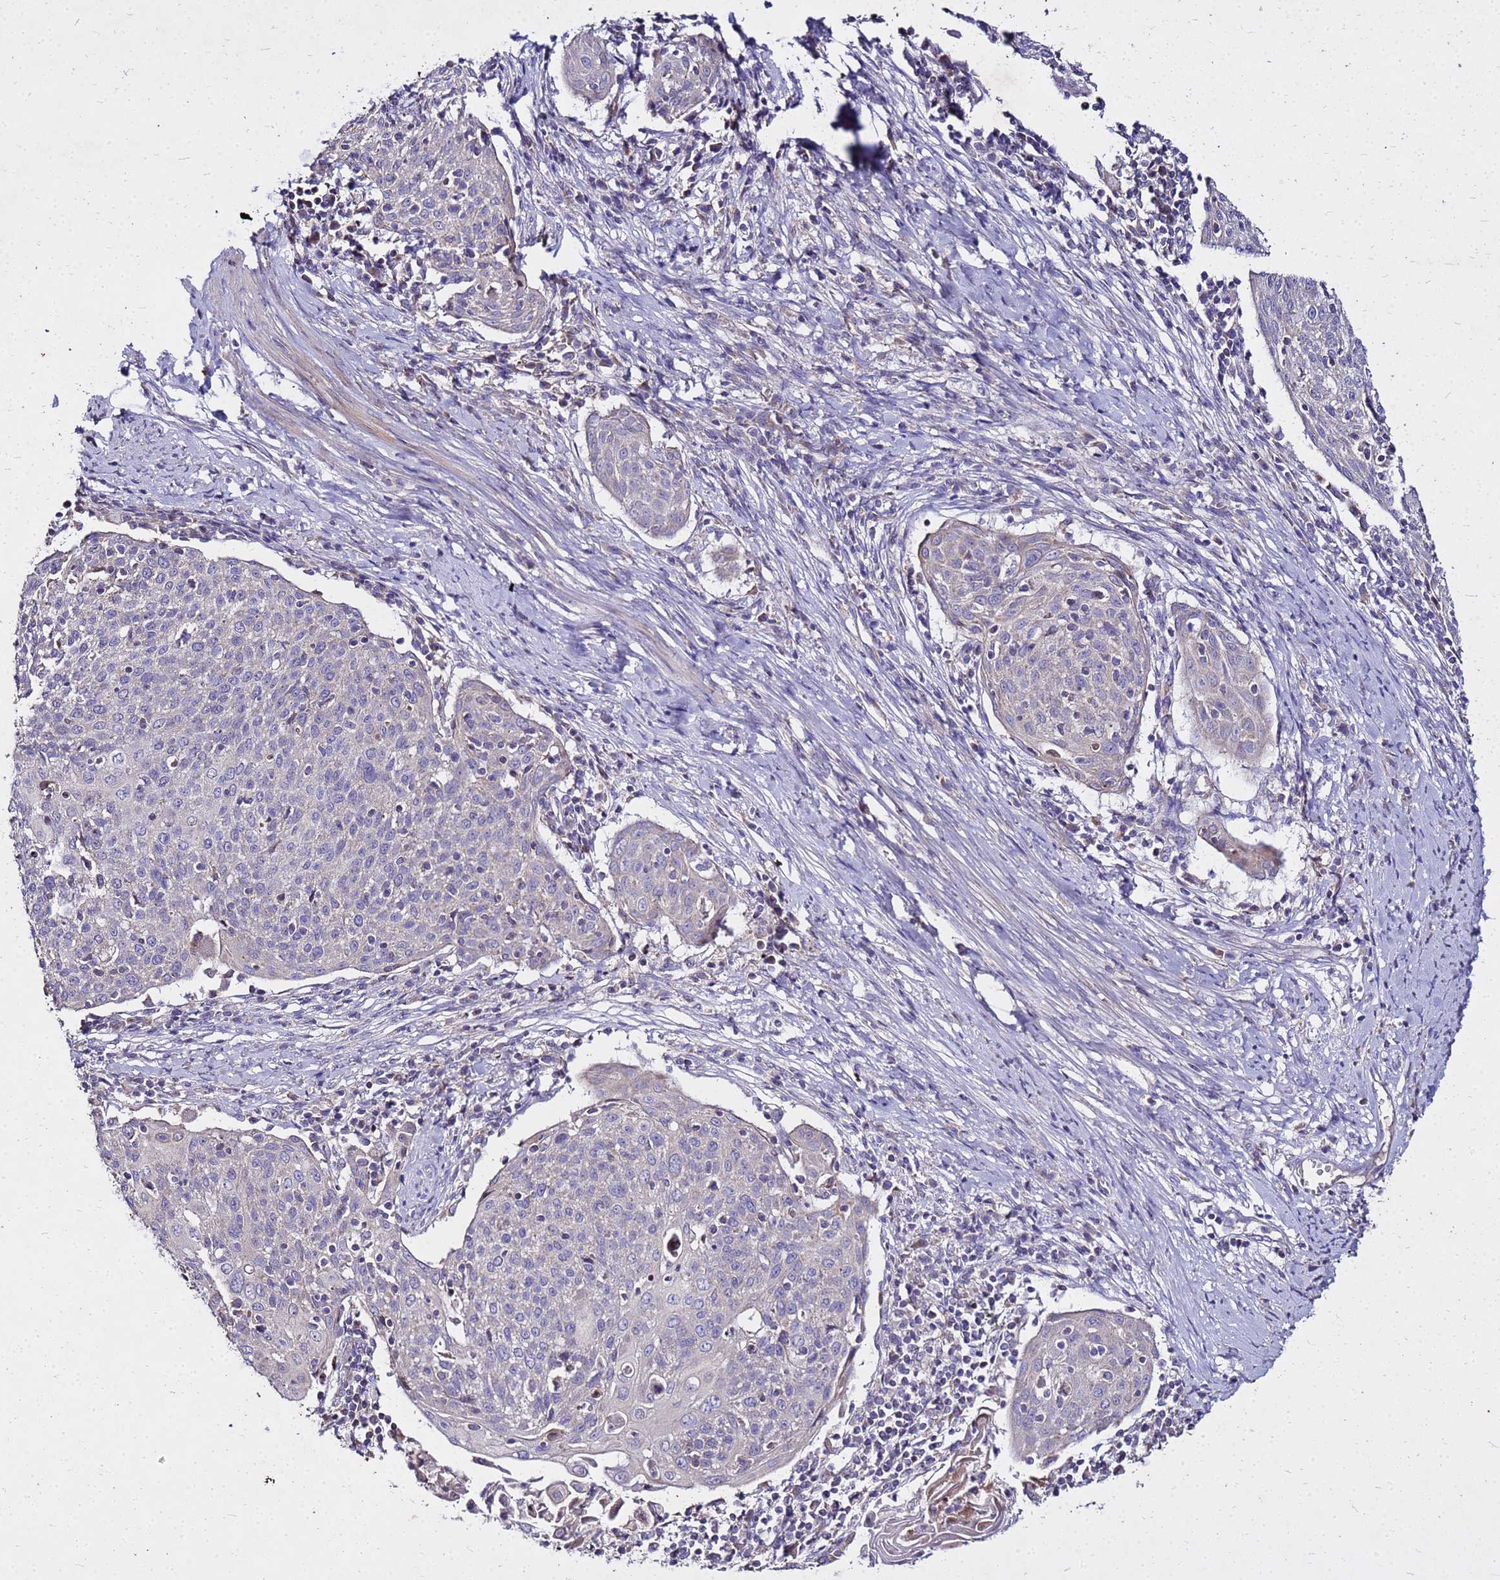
{"staining": {"intensity": "negative", "quantity": "none", "location": "none"}, "tissue": "cervical cancer", "cell_type": "Tumor cells", "image_type": "cancer", "snomed": [{"axis": "morphology", "description": "Squamous cell carcinoma, NOS"}, {"axis": "topography", "description": "Cervix"}], "caption": "Histopathology image shows no protein expression in tumor cells of cervical cancer tissue.", "gene": "COX14", "patient": {"sex": "female", "age": 67}}